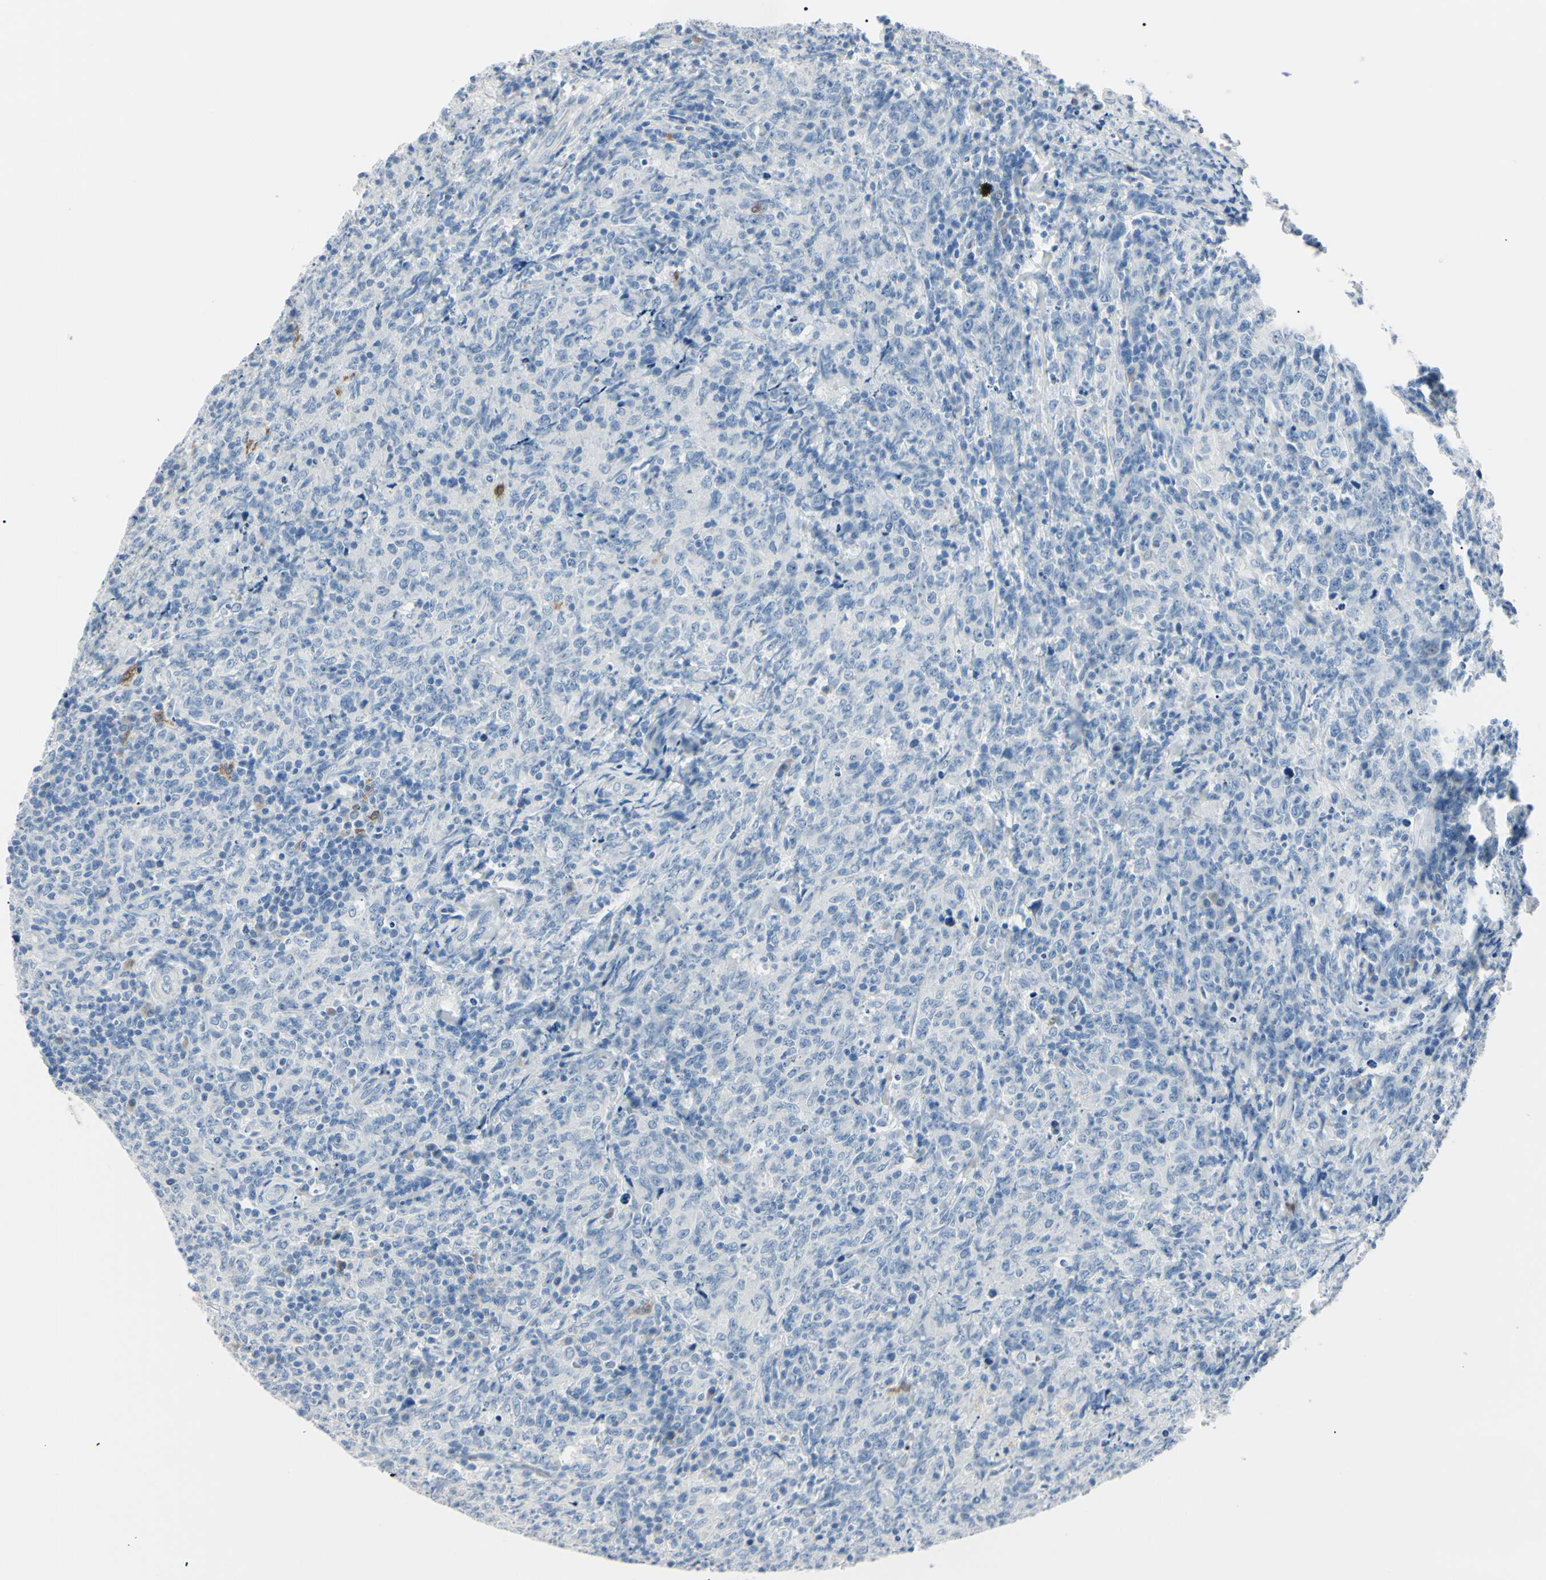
{"staining": {"intensity": "negative", "quantity": "none", "location": "none"}, "tissue": "lymphoma", "cell_type": "Tumor cells", "image_type": "cancer", "snomed": [{"axis": "morphology", "description": "Malignant lymphoma, non-Hodgkin's type, High grade"}, {"axis": "topography", "description": "Tonsil"}], "caption": "Immunohistochemistry histopathology image of lymphoma stained for a protein (brown), which displays no positivity in tumor cells.", "gene": "CA2", "patient": {"sex": "female", "age": 36}}